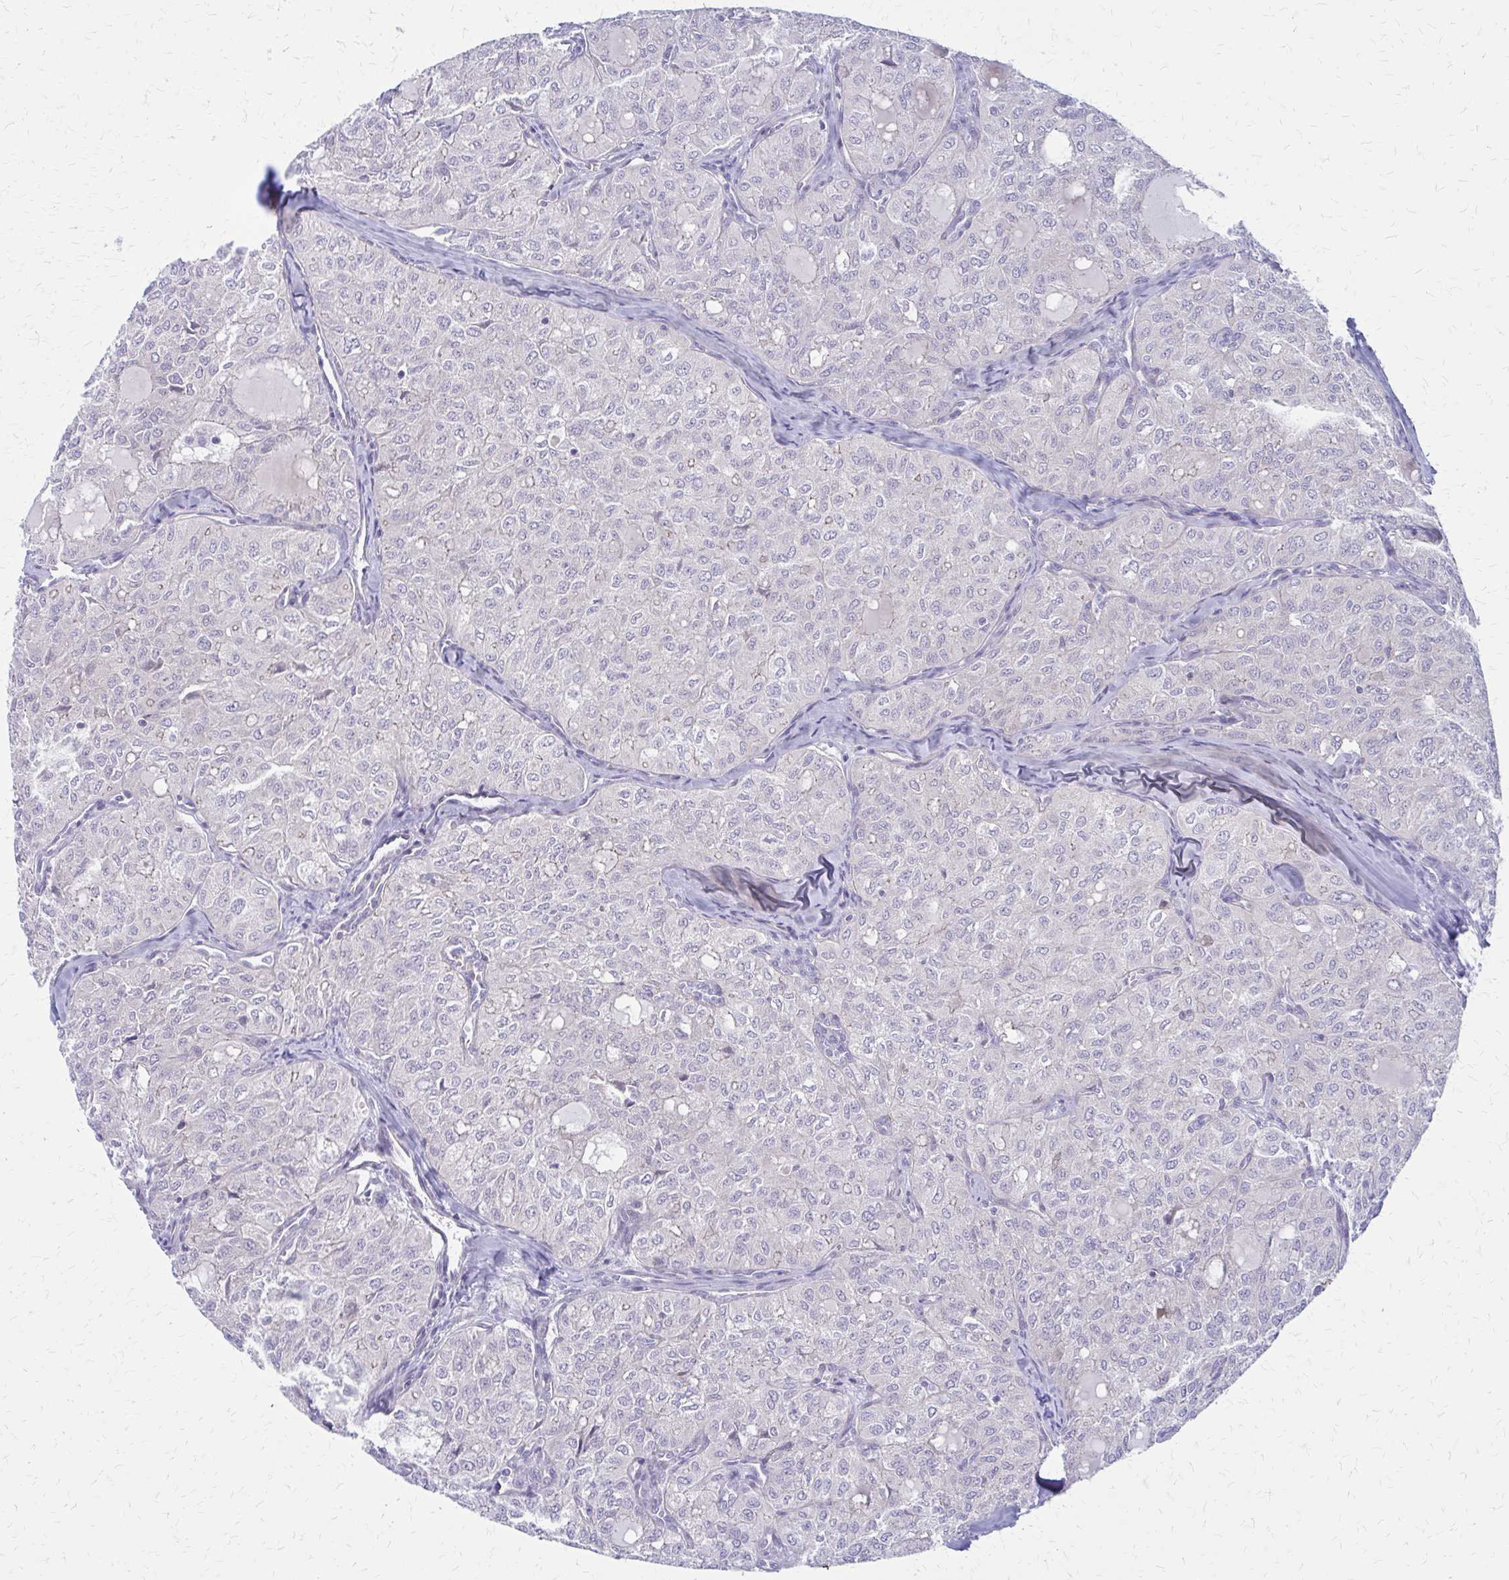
{"staining": {"intensity": "negative", "quantity": "none", "location": "none"}, "tissue": "thyroid cancer", "cell_type": "Tumor cells", "image_type": "cancer", "snomed": [{"axis": "morphology", "description": "Follicular adenoma carcinoma, NOS"}, {"axis": "topography", "description": "Thyroid gland"}], "caption": "The photomicrograph displays no staining of tumor cells in thyroid cancer (follicular adenoma carcinoma).", "gene": "GLYATL2", "patient": {"sex": "male", "age": 75}}